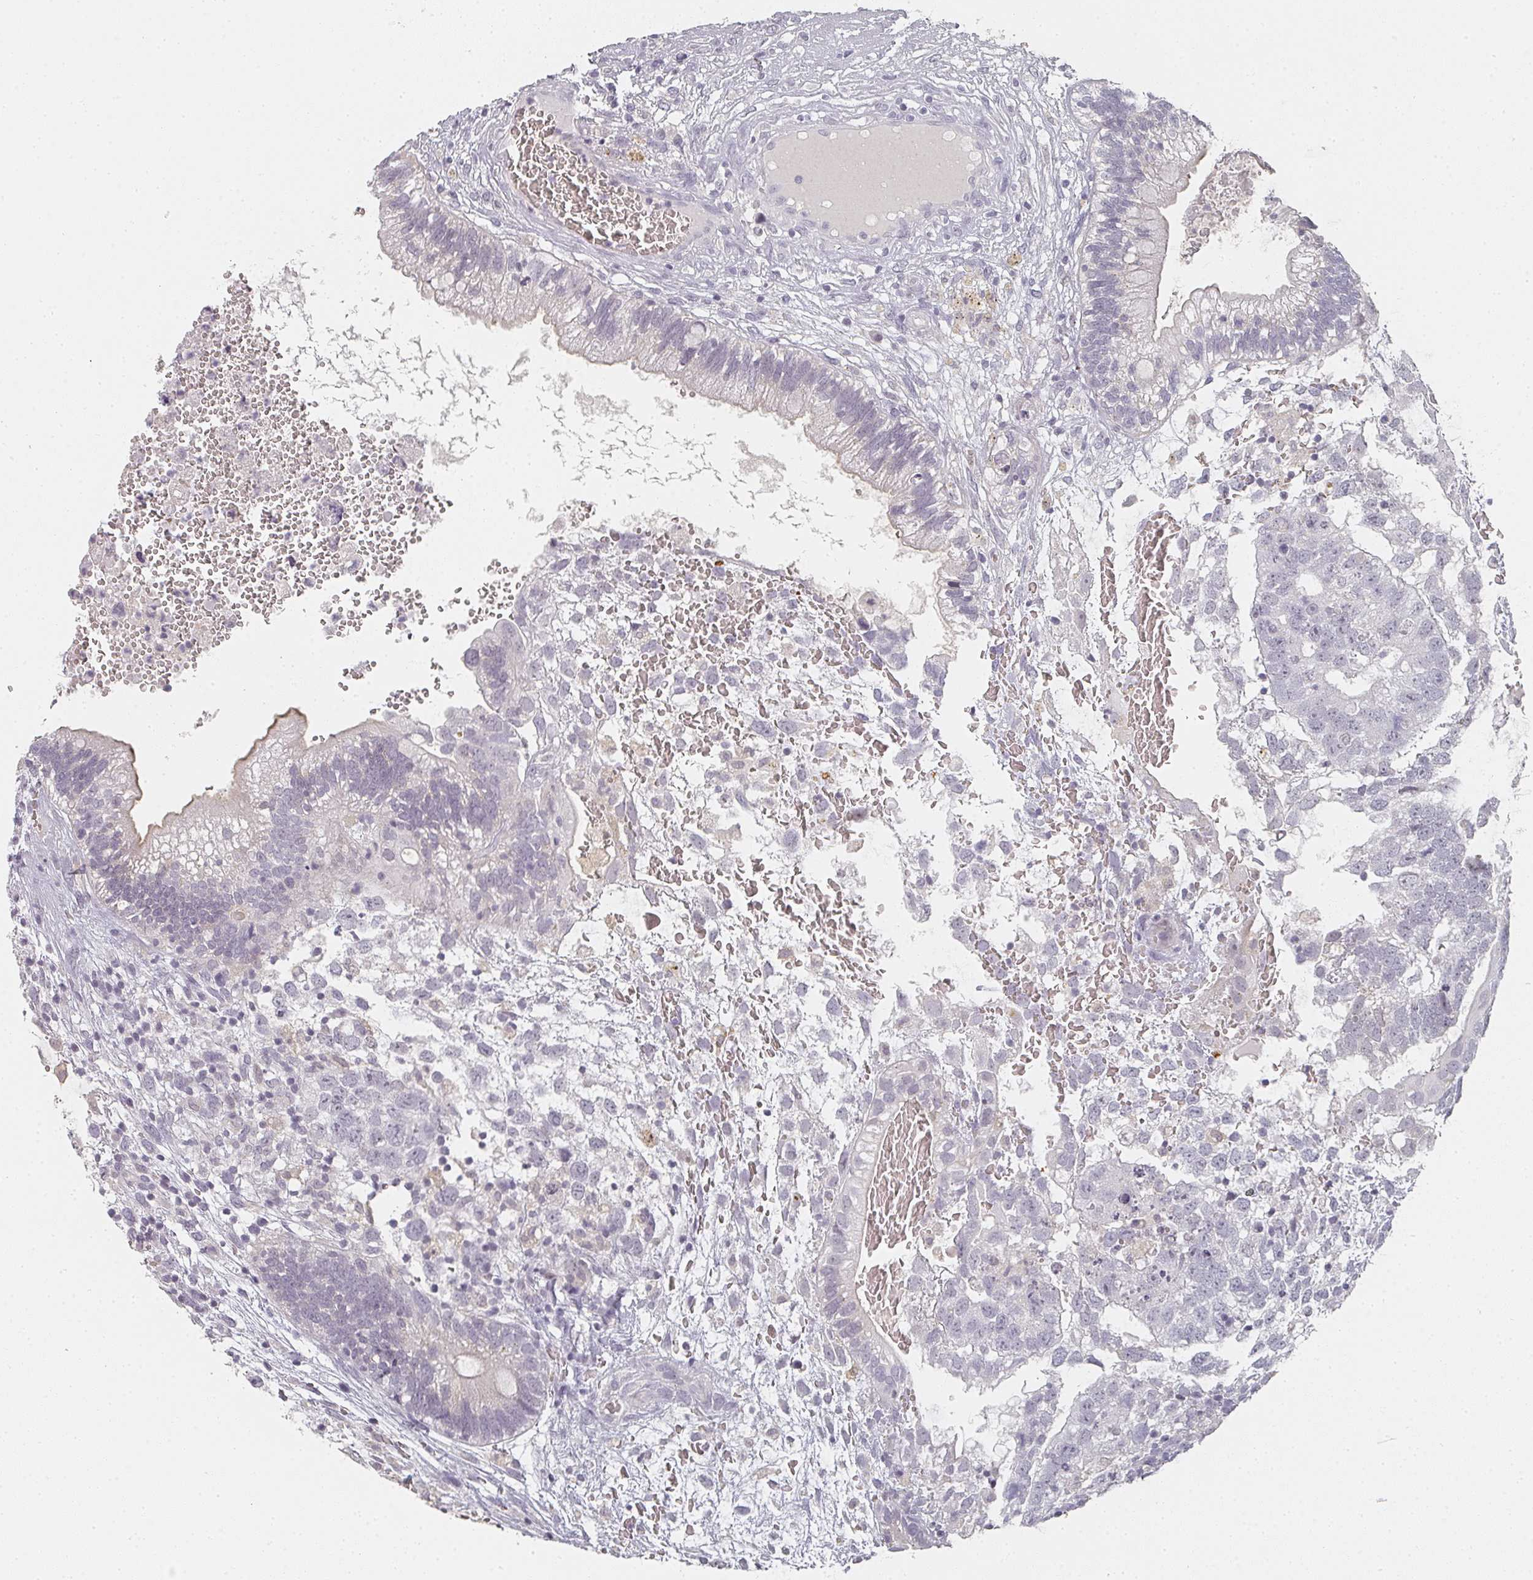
{"staining": {"intensity": "moderate", "quantity": "<25%", "location": "cytoplasmic/membranous"}, "tissue": "testis cancer", "cell_type": "Tumor cells", "image_type": "cancer", "snomed": [{"axis": "morphology", "description": "Seminoma, NOS"}, {"axis": "morphology", "description": "Carcinoma, Embryonal, NOS"}, {"axis": "topography", "description": "Testis"}], "caption": "Testis cancer tissue reveals moderate cytoplasmic/membranous positivity in about <25% of tumor cells, visualized by immunohistochemistry. (Brightfield microscopy of DAB IHC at high magnification).", "gene": "SHISA2", "patient": {"sex": "male", "age": 29}}